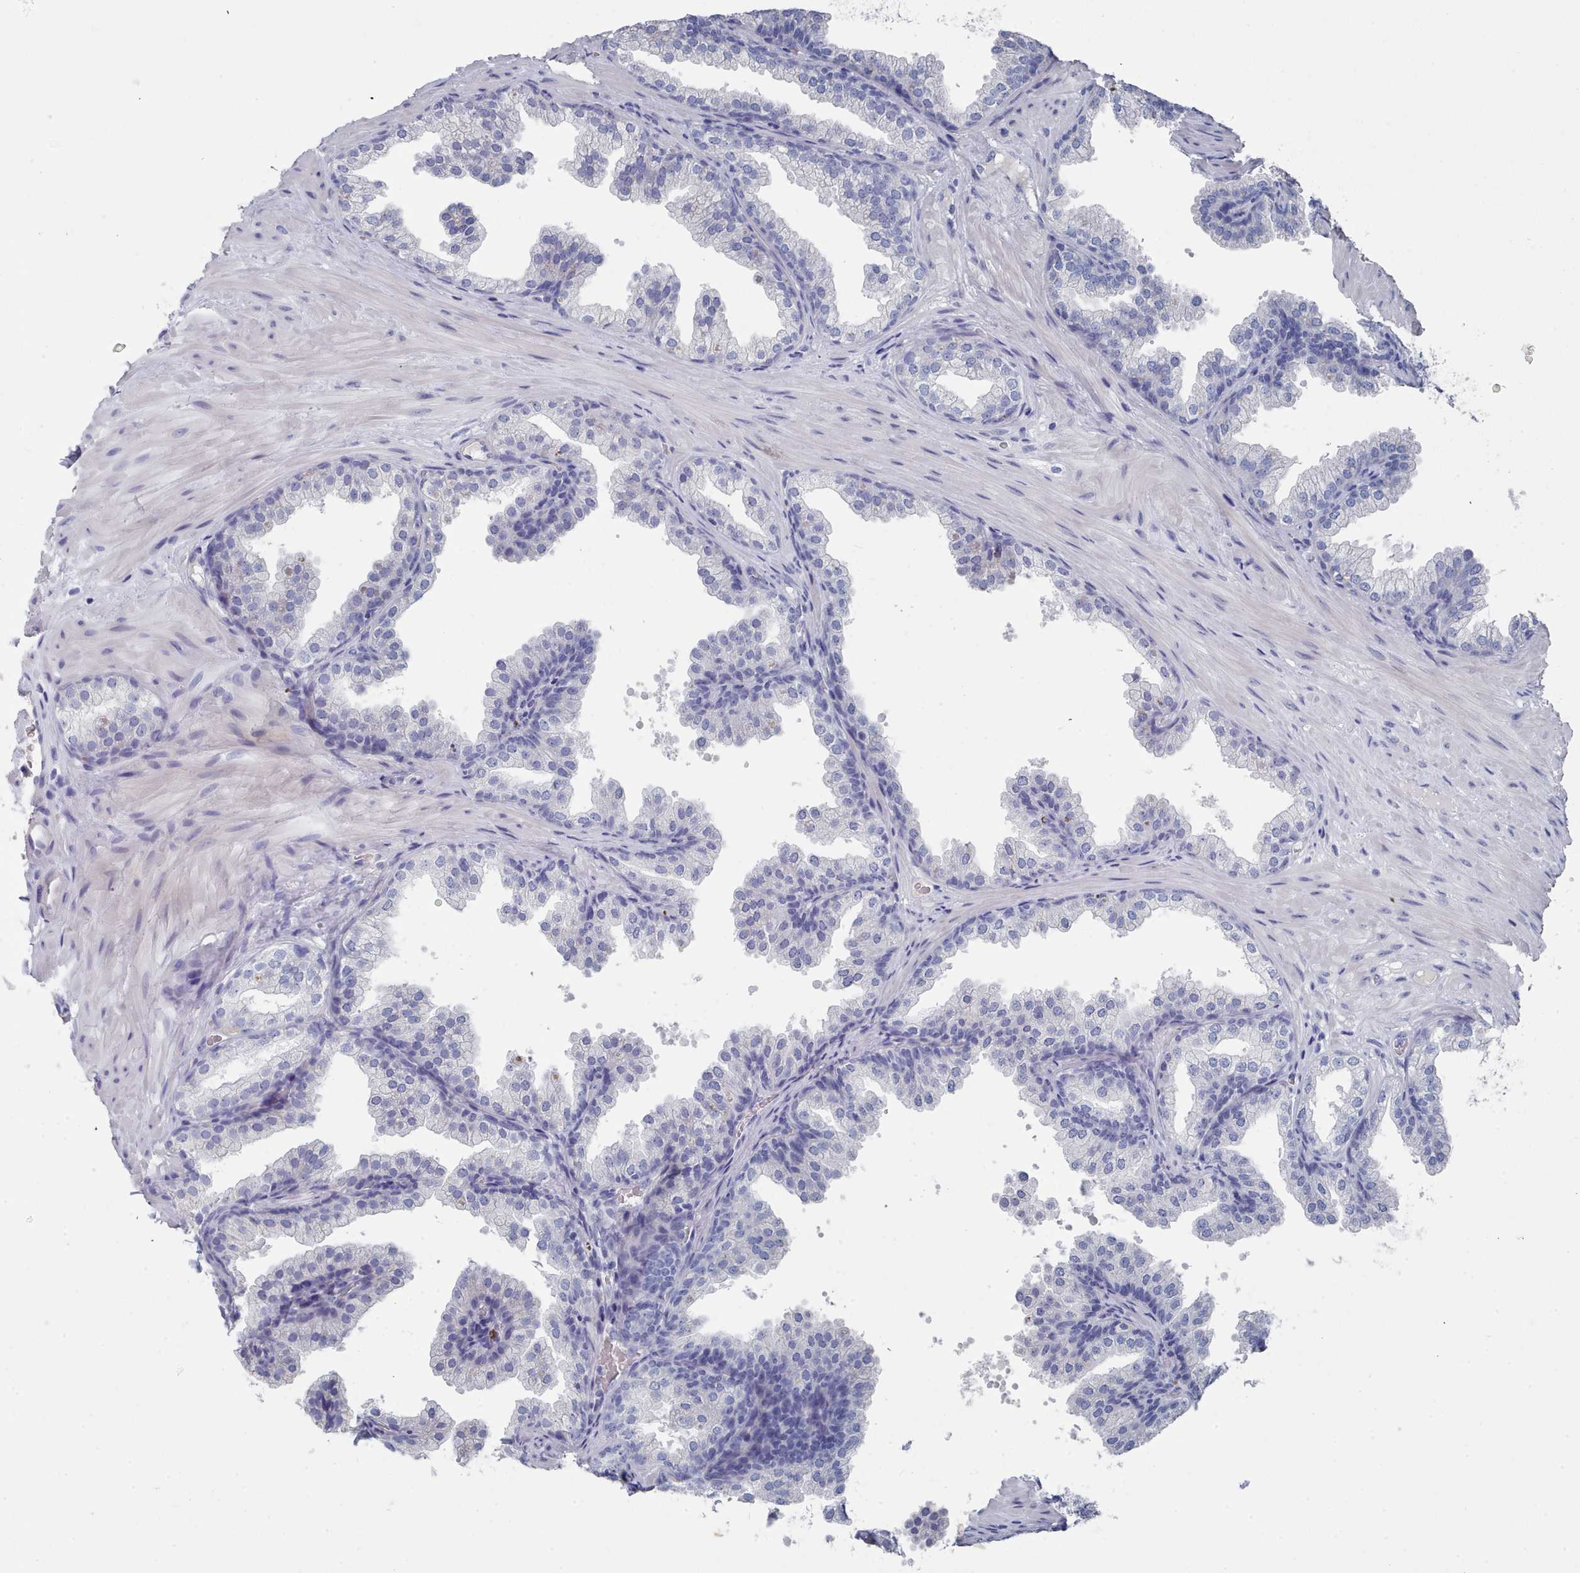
{"staining": {"intensity": "negative", "quantity": "none", "location": "none"}, "tissue": "prostate", "cell_type": "Glandular cells", "image_type": "normal", "snomed": [{"axis": "morphology", "description": "Normal tissue, NOS"}, {"axis": "topography", "description": "Prostate"}], "caption": "Immunohistochemistry (IHC) of unremarkable human prostate reveals no positivity in glandular cells. (DAB IHC, high magnification).", "gene": "ACAD11", "patient": {"sex": "male", "age": 37}}